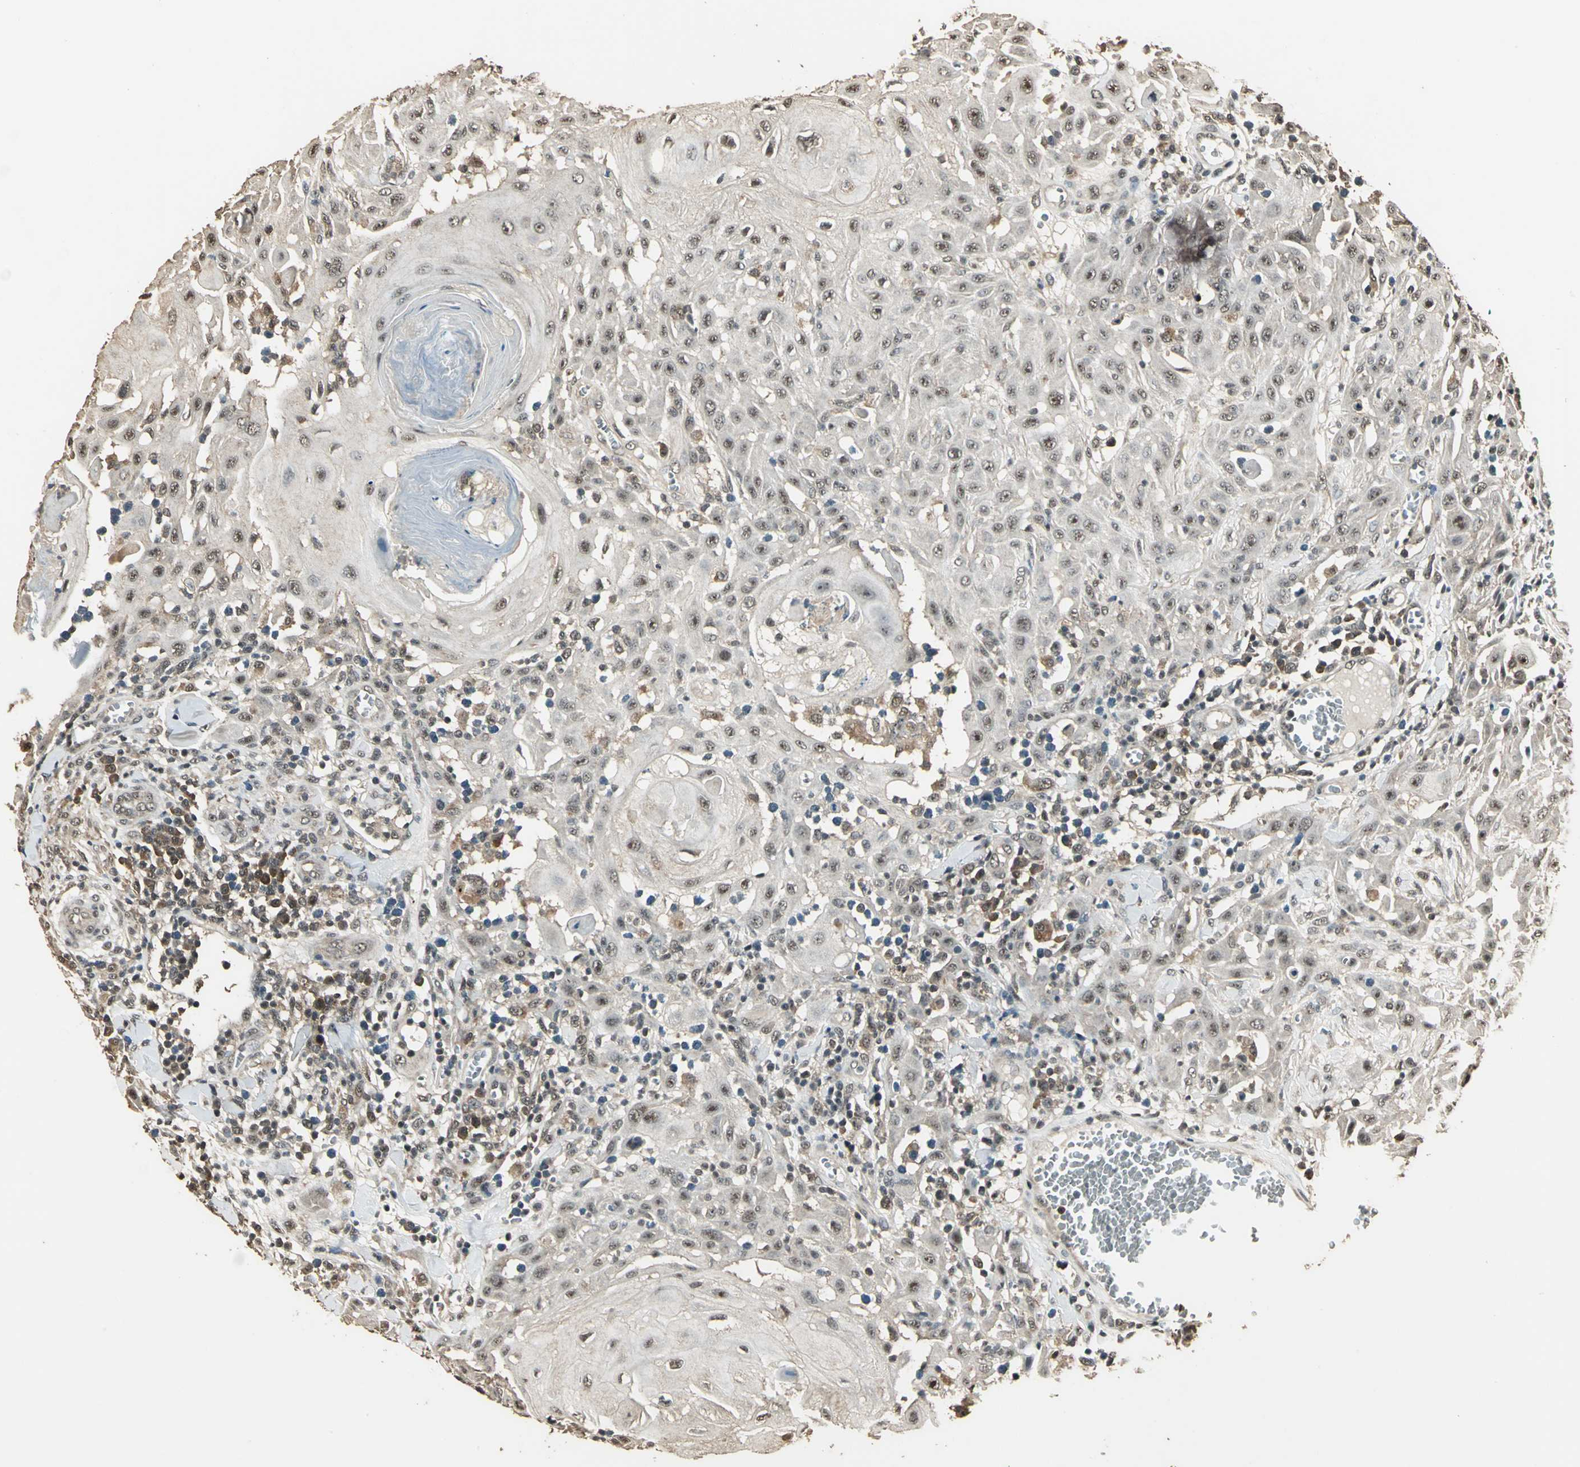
{"staining": {"intensity": "weak", "quantity": "<25%", "location": "cytoplasmic/membranous"}, "tissue": "skin cancer", "cell_type": "Tumor cells", "image_type": "cancer", "snomed": [{"axis": "morphology", "description": "Squamous cell carcinoma, NOS"}, {"axis": "topography", "description": "Skin"}], "caption": "Immunohistochemistry (IHC) image of neoplastic tissue: human squamous cell carcinoma (skin) stained with DAB reveals no significant protein expression in tumor cells.", "gene": "UCHL5", "patient": {"sex": "male", "age": 24}}